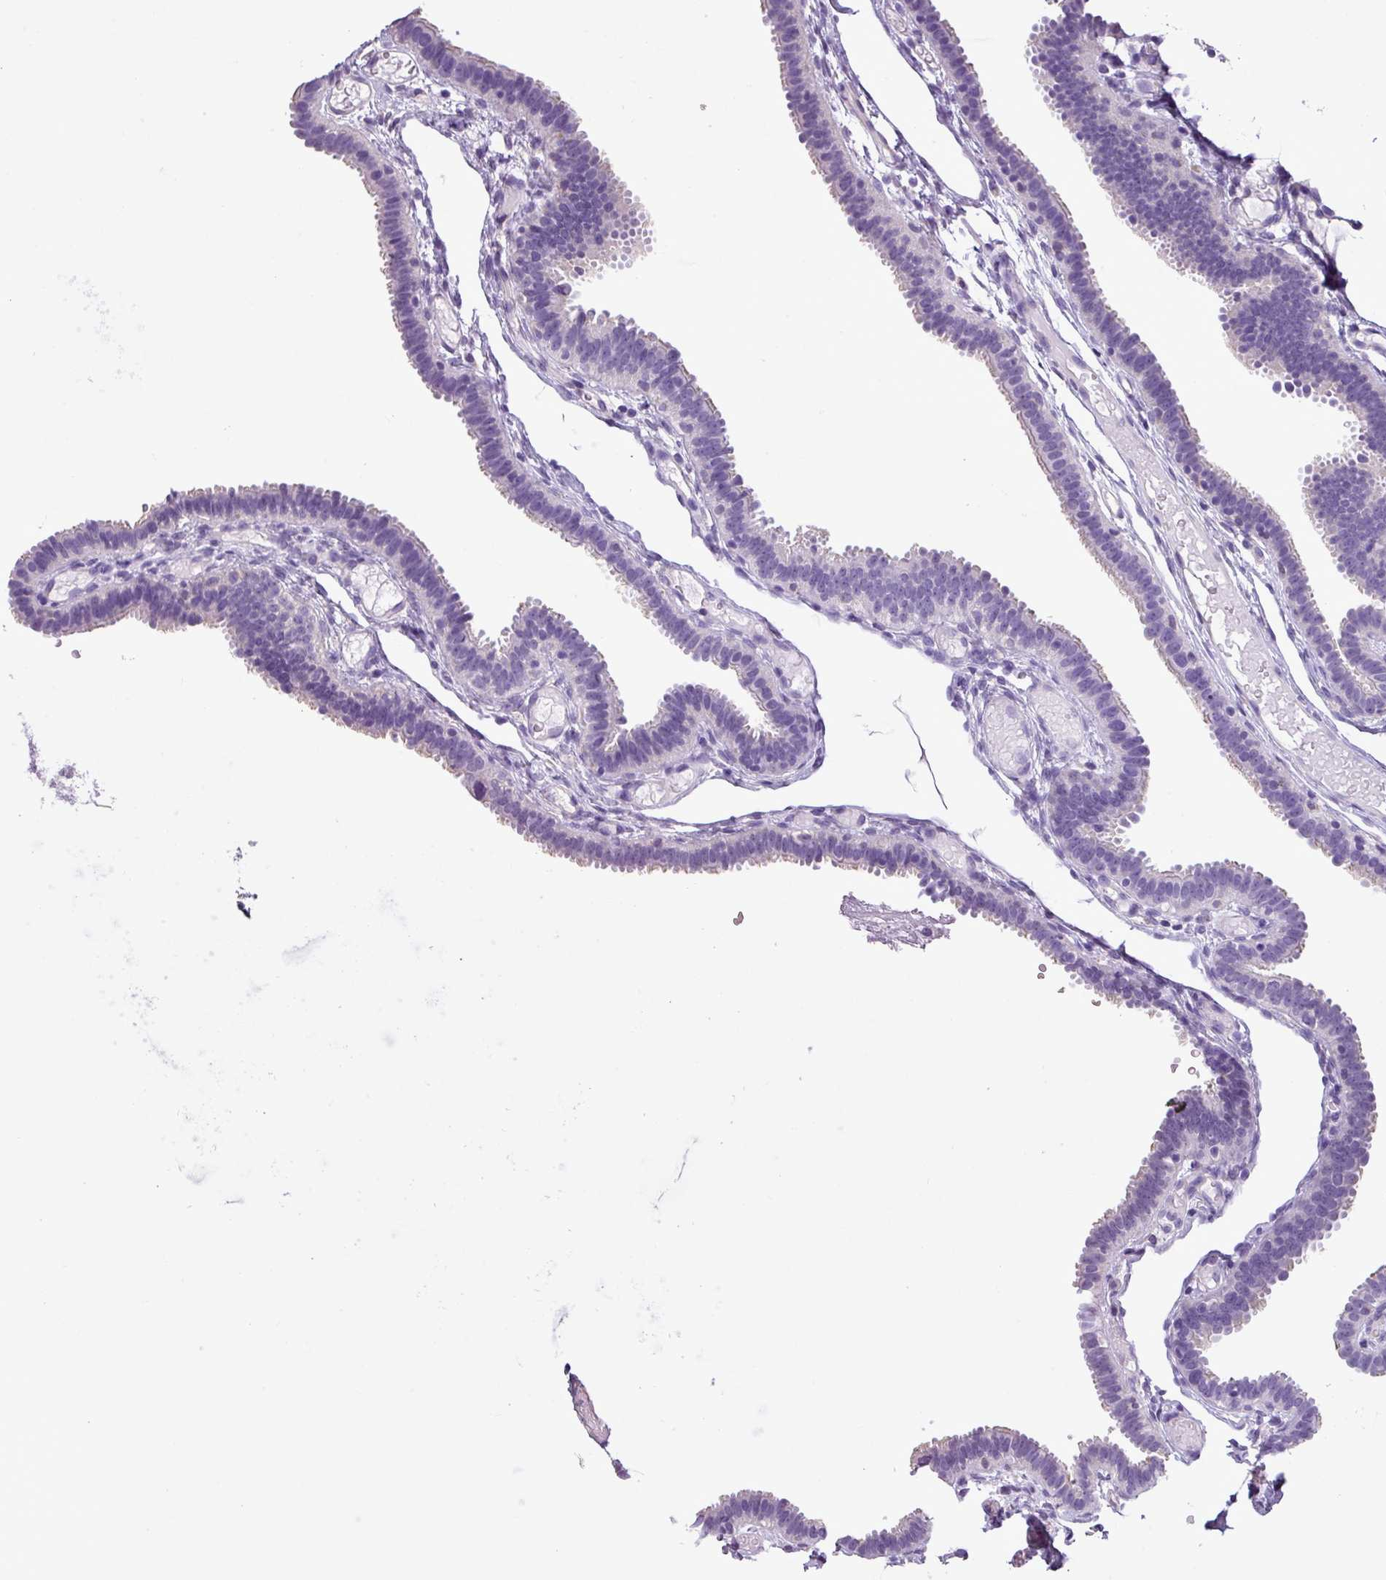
{"staining": {"intensity": "negative", "quantity": "none", "location": "none"}, "tissue": "fallopian tube", "cell_type": "Glandular cells", "image_type": "normal", "snomed": [{"axis": "morphology", "description": "Normal tissue, NOS"}, {"axis": "topography", "description": "Fallopian tube"}], "caption": "An IHC image of normal fallopian tube is shown. There is no staining in glandular cells of fallopian tube.", "gene": "ALDH2", "patient": {"sex": "female", "age": 37}}